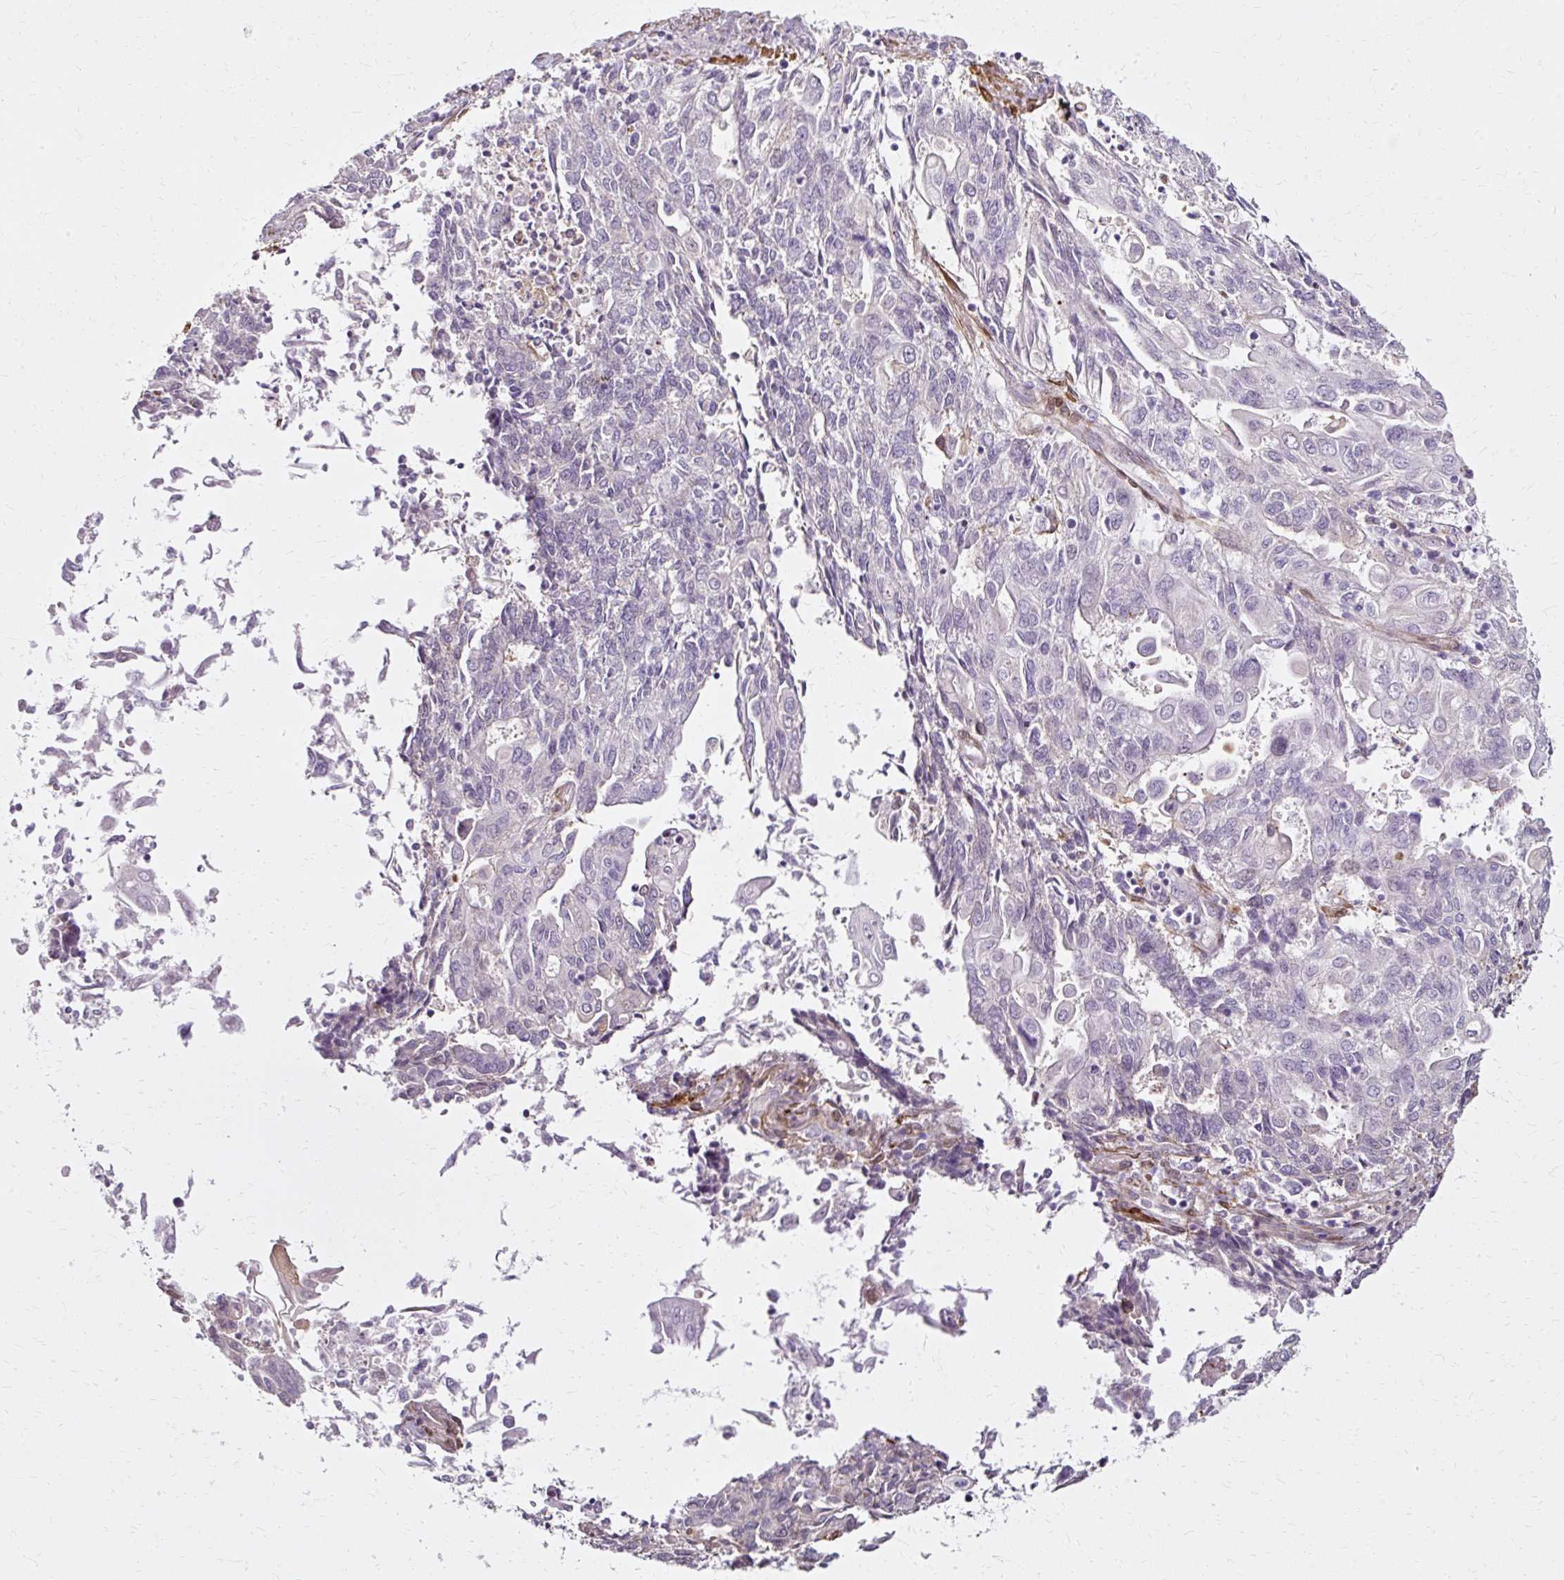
{"staining": {"intensity": "negative", "quantity": "none", "location": "none"}, "tissue": "endometrial cancer", "cell_type": "Tumor cells", "image_type": "cancer", "snomed": [{"axis": "morphology", "description": "Adenocarcinoma, NOS"}, {"axis": "topography", "description": "Endometrium"}], "caption": "This micrograph is of endometrial adenocarcinoma stained with immunohistochemistry to label a protein in brown with the nuclei are counter-stained blue. There is no positivity in tumor cells.", "gene": "CNN3", "patient": {"sex": "female", "age": 54}}